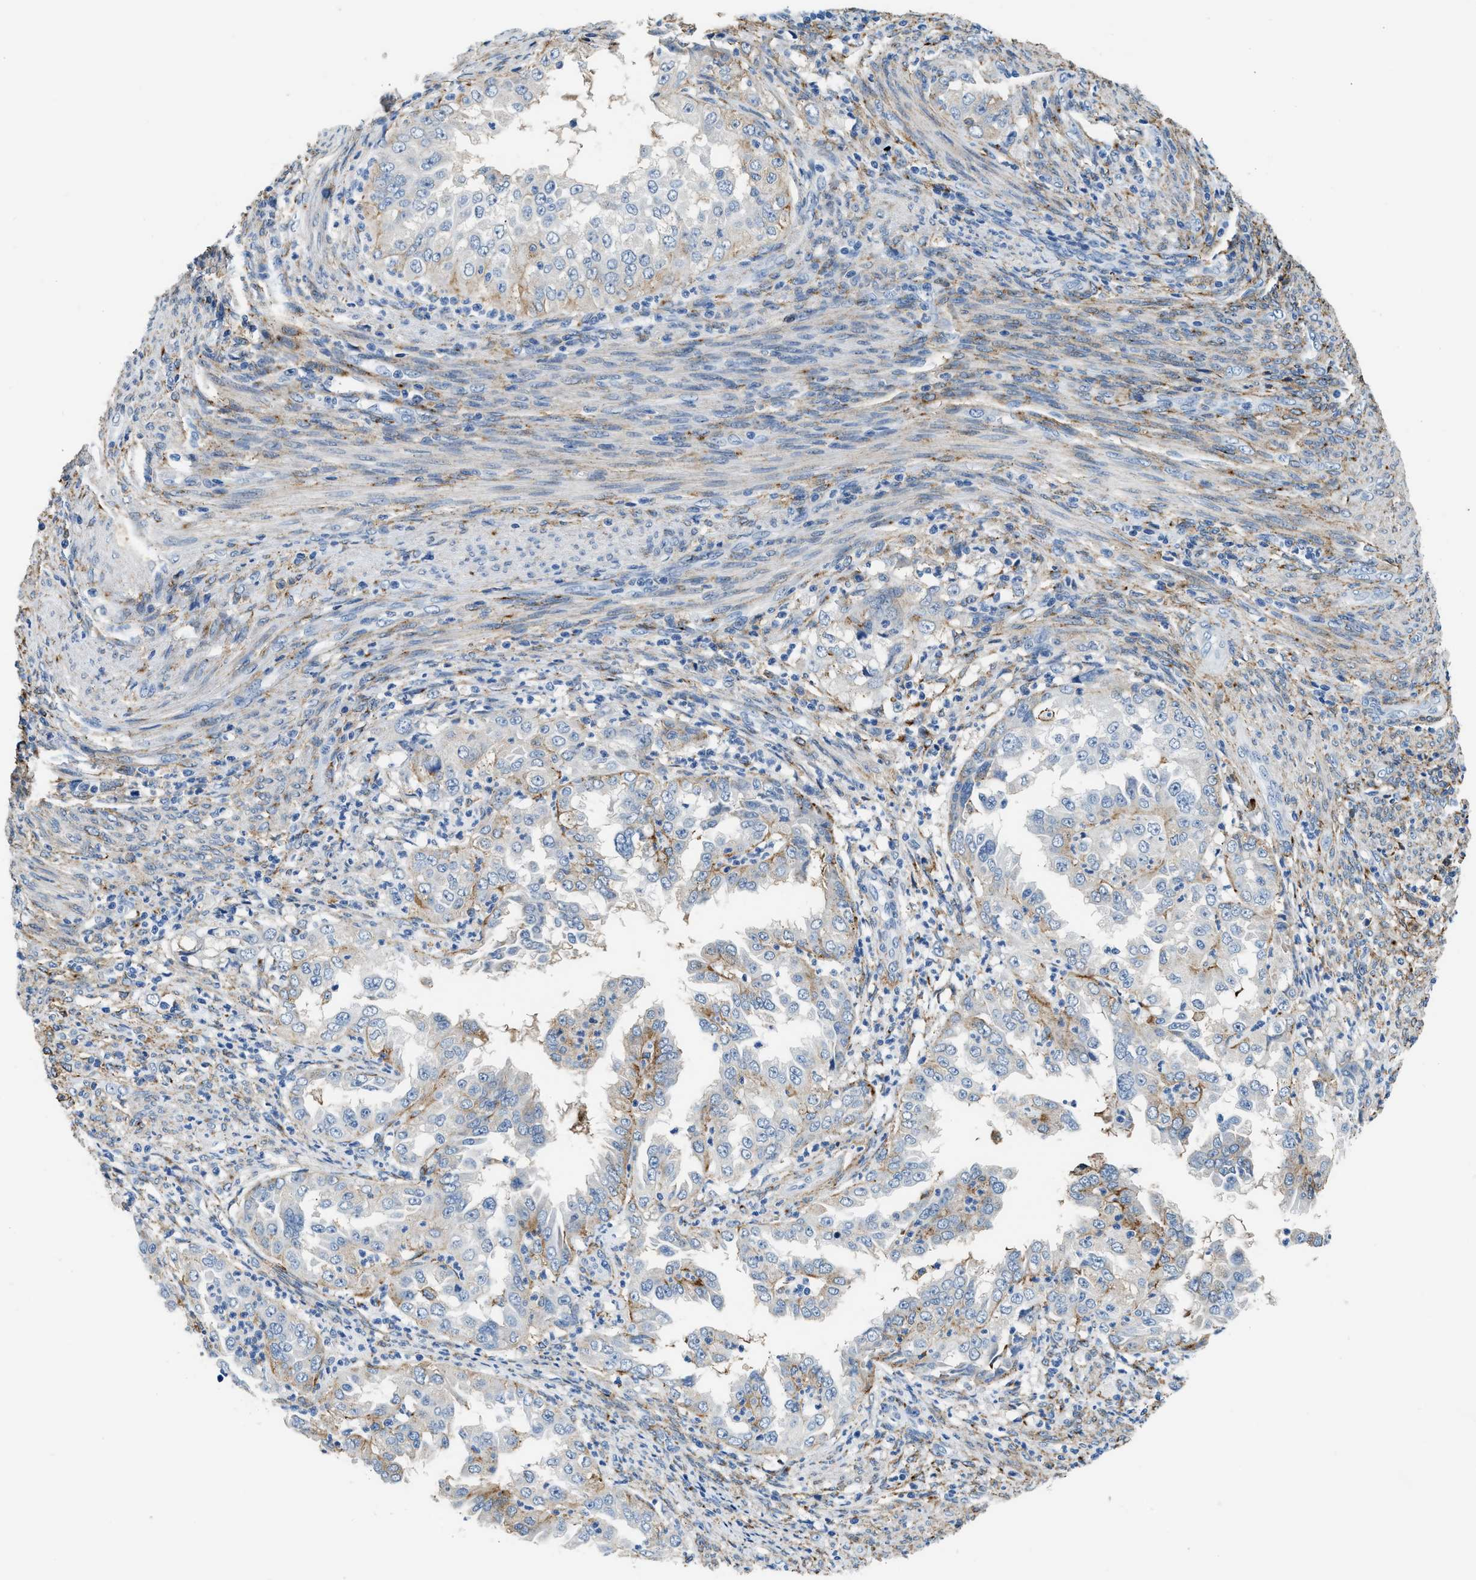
{"staining": {"intensity": "moderate", "quantity": "<25%", "location": "cytoplasmic/membranous"}, "tissue": "endometrial cancer", "cell_type": "Tumor cells", "image_type": "cancer", "snomed": [{"axis": "morphology", "description": "Adenocarcinoma, NOS"}, {"axis": "topography", "description": "Endometrium"}], "caption": "Endometrial adenocarcinoma stained with immunohistochemistry (IHC) reveals moderate cytoplasmic/membranous expression in approximately <25% of tumor cells.", "gene": "LRP1", "patient": {"sex": "female", "age": 85}}